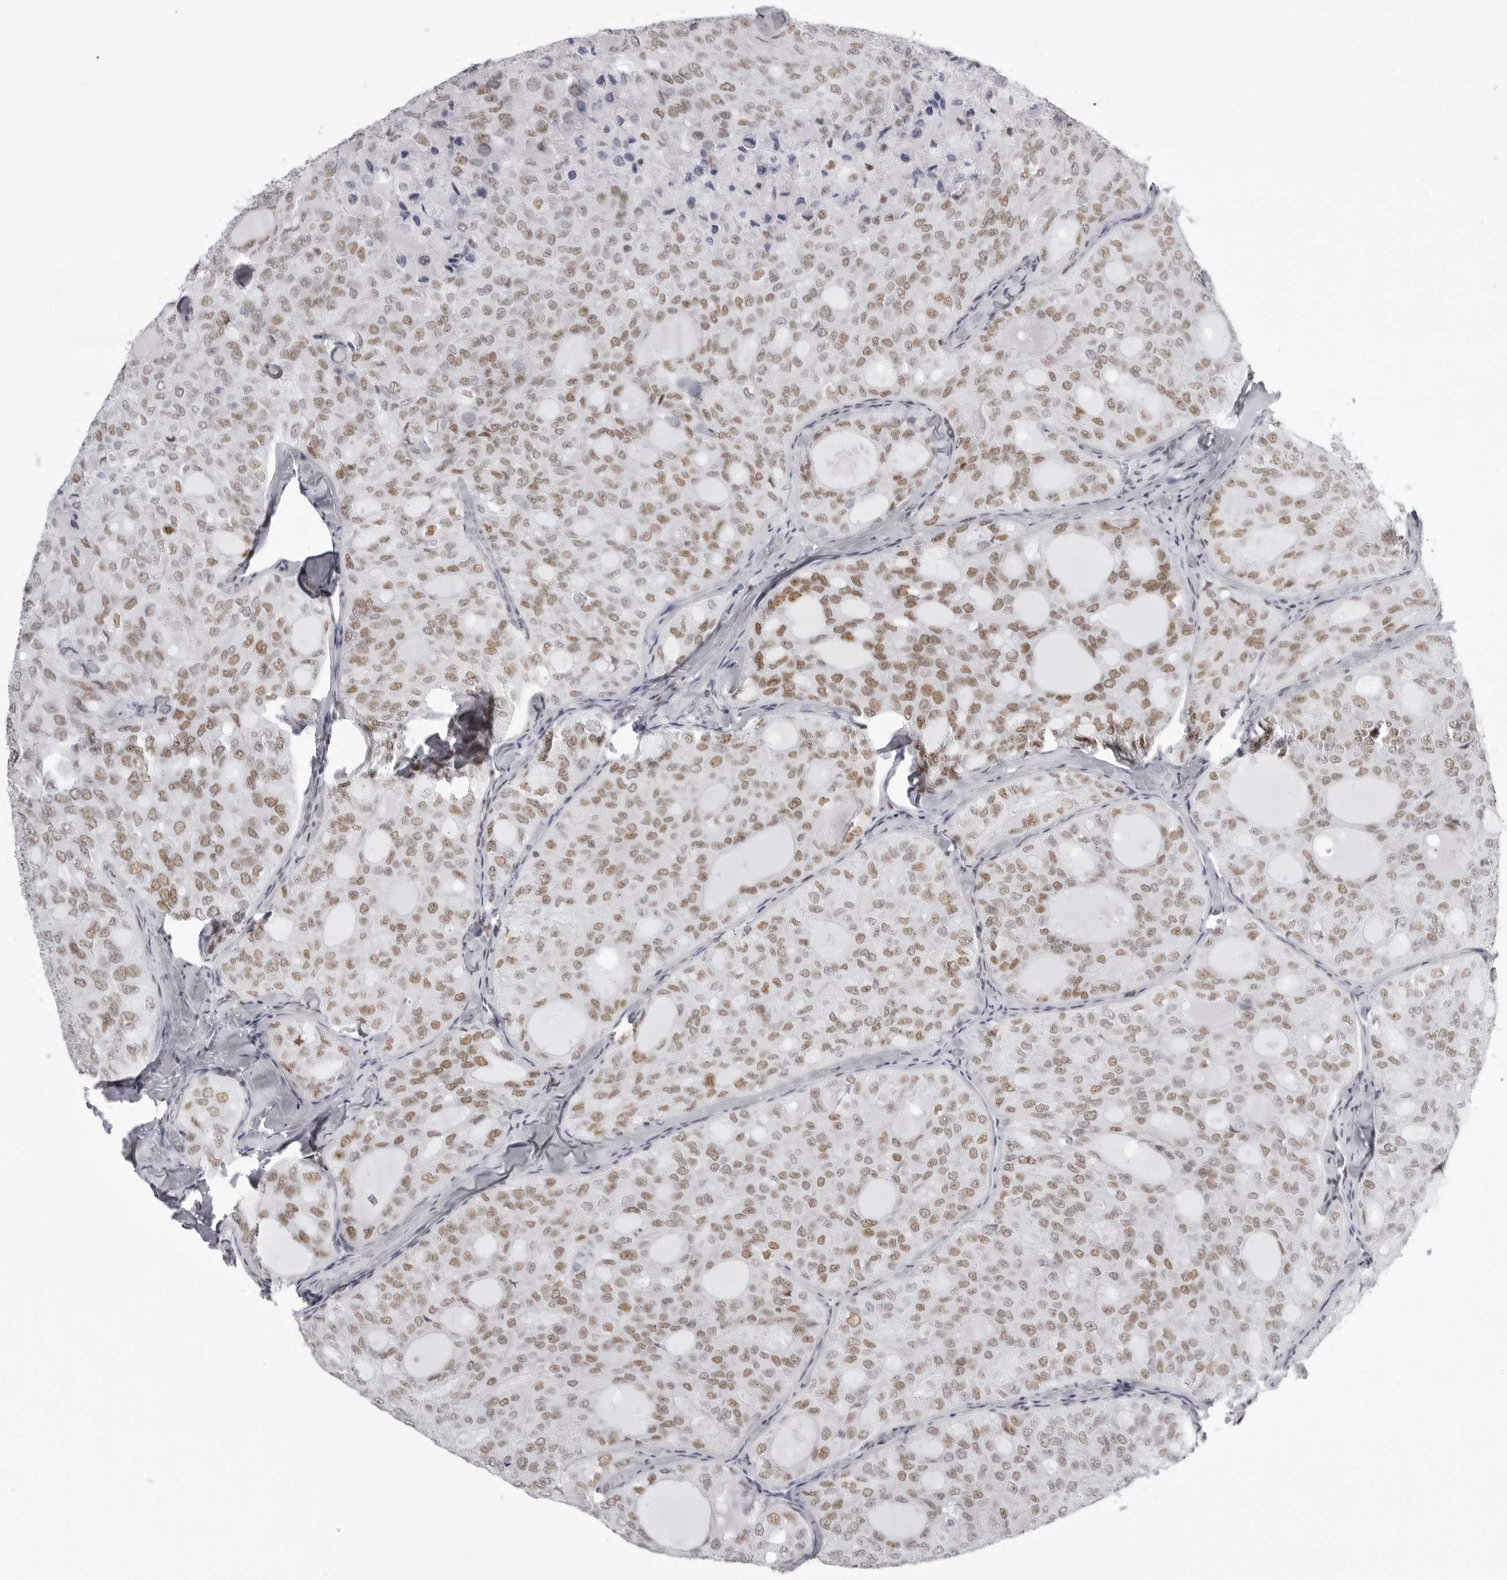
{"staining": {"intensity": "moderate", "quantity": ">75%", "location": "nuclear"}, "tissue": "thyroid cancer", "cell_type": "Tumor cells", "image_type": "cancer", "snomed": [{"axis": "morphology", "description": "Follicular adenoma carcinoma, NOS"}, {"axis": "topography", "description": "Thyroid gland"}], "caption": "Protein positivity by immunohistochemistry (IHC) demonstrates moderate nuclear staining in about >75% of tumor cells in thyroid cancer (follicular adenoma carcinoma).", "gene": "IRF2BP2", "patient": {"sex": "male", "age": 75}}